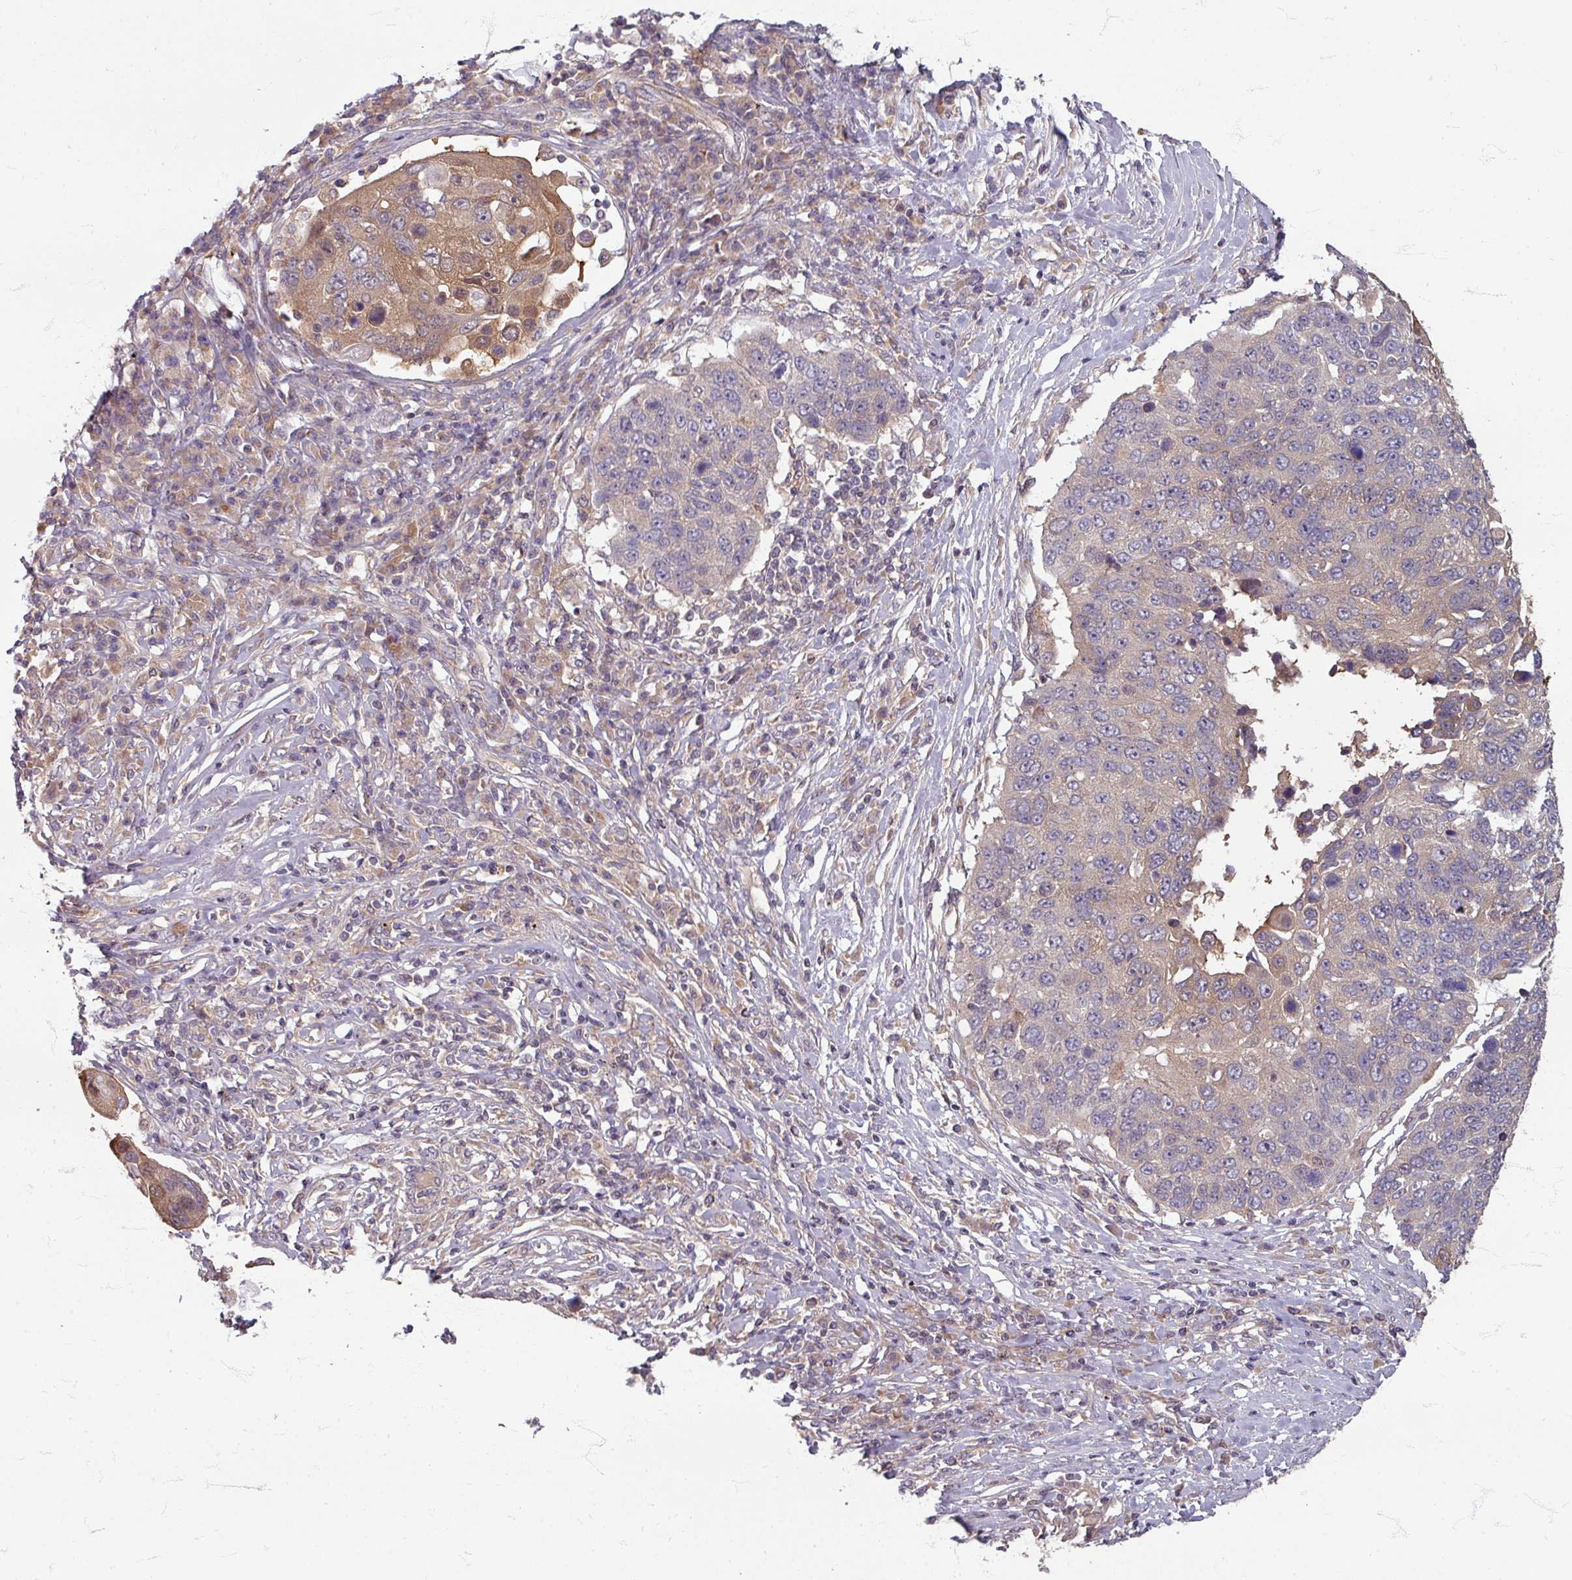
{"staining": {"intensity": "moderate", "quantity": "<25%", "location": "cytoplasmic/membranous"}, "tissue": "lung cancer", "cell_type": "Tumor cells", "image_type": "cancer", "snomed": [{"axis": "morphology", "description": "Squamous cell carcinoma, NOS"}, {"axis": "topography", "description": "Lung"}], "caption": "Human lung cancer (squamous cell carcinoma) stained with a protein marker reveals moderate staining in tumor cells.", "gene": "STAM", "patient": {"sex": "male", "age": 66}}